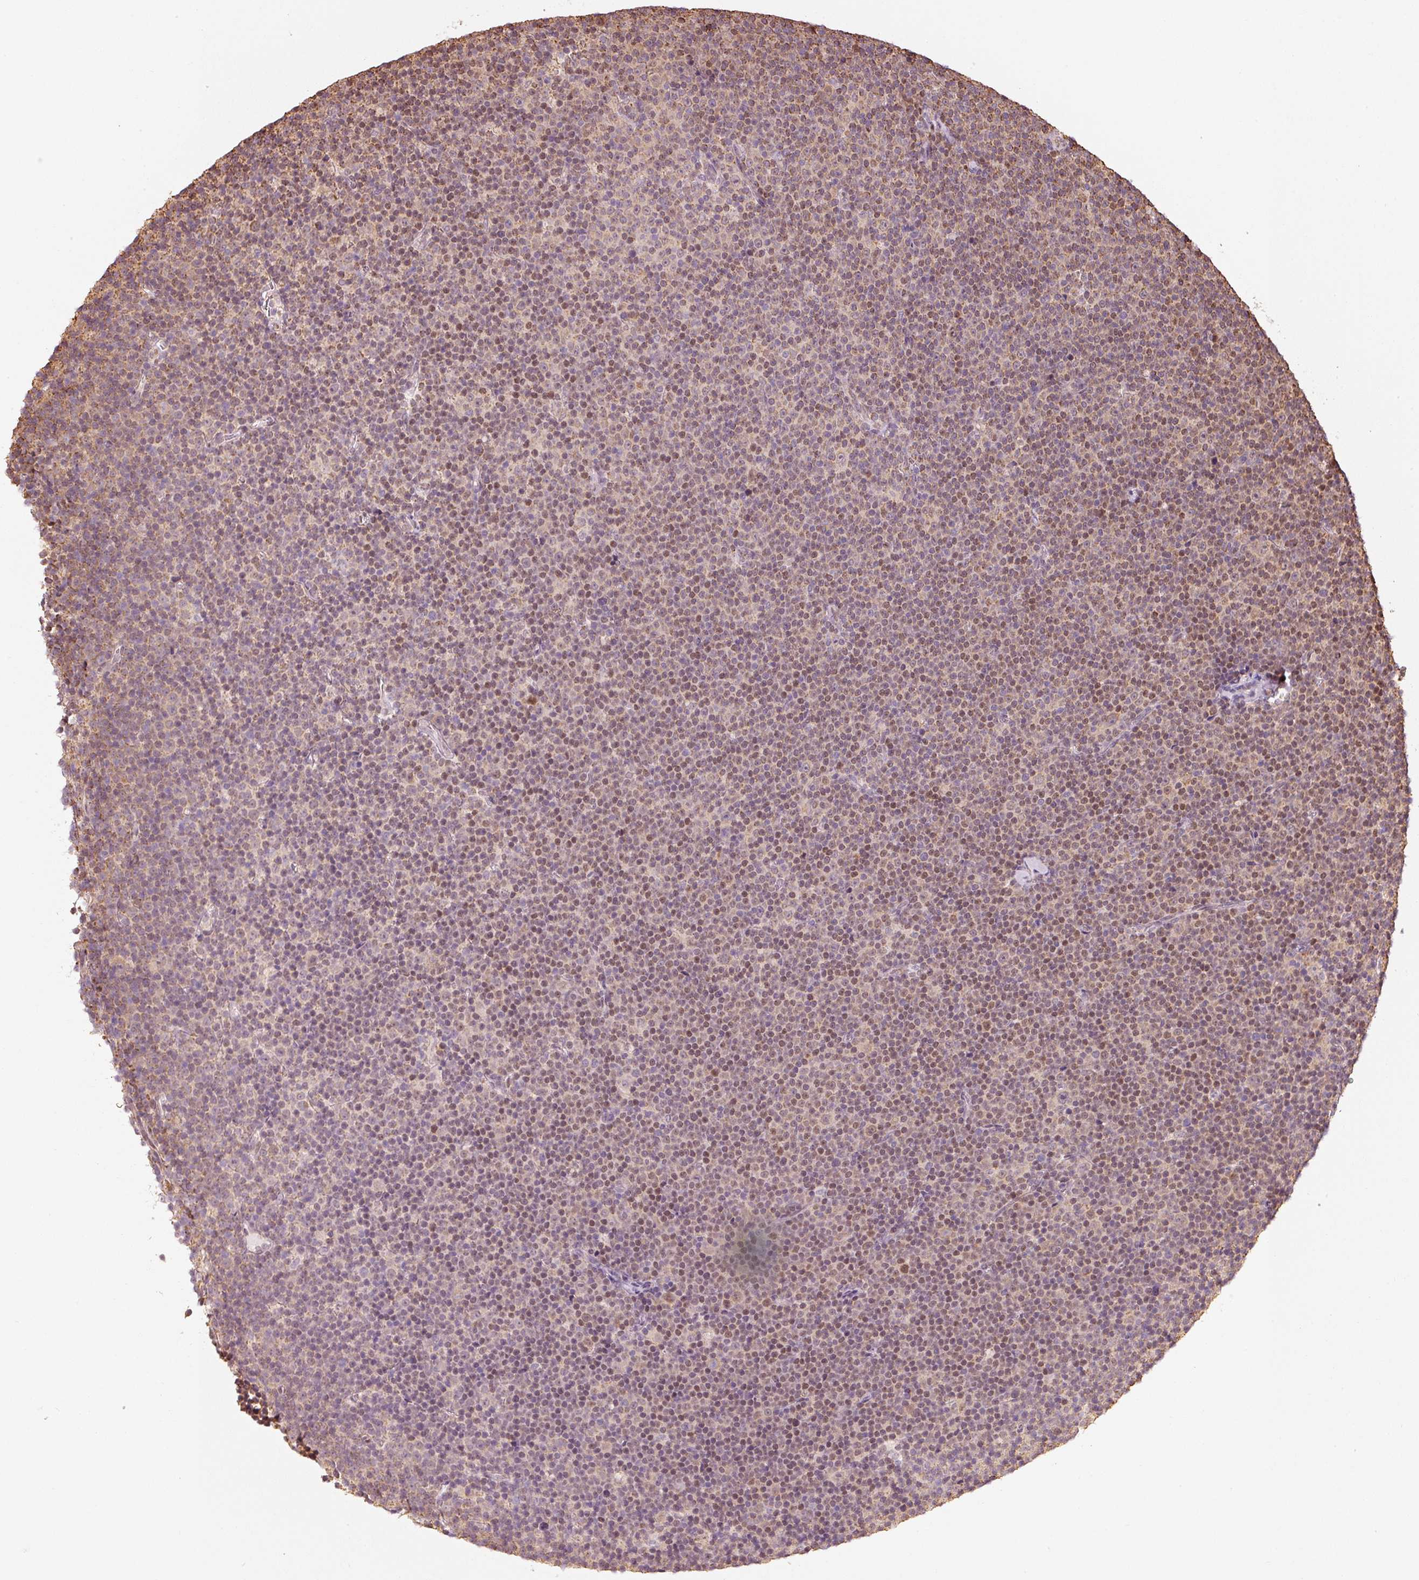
{"staining": {"intensity": "weak", "quantity": "25%-75%", "location": "cytoplasmic/membranous,nuclear"}, "tissue": "lymphoma", "cell_type": "Tumor cells", "image_type": "cancer", "snomed": [{"axis": "morphology", "description": "Malignant lymphoma, non-Hodgkin's type, Low grade"}, {"axis": "topography", "description": "Lymph node"}], "caption": "Weak cytoplasmic/membranous and nuclear positivity for a protein is seen in approximately 25%-75% of tumor cells of low-grade malignant lymphoma, non-Hodgkin's type using IHC.", "gene": "RAB35", "patient": {"sex": "female", "age": 67}}